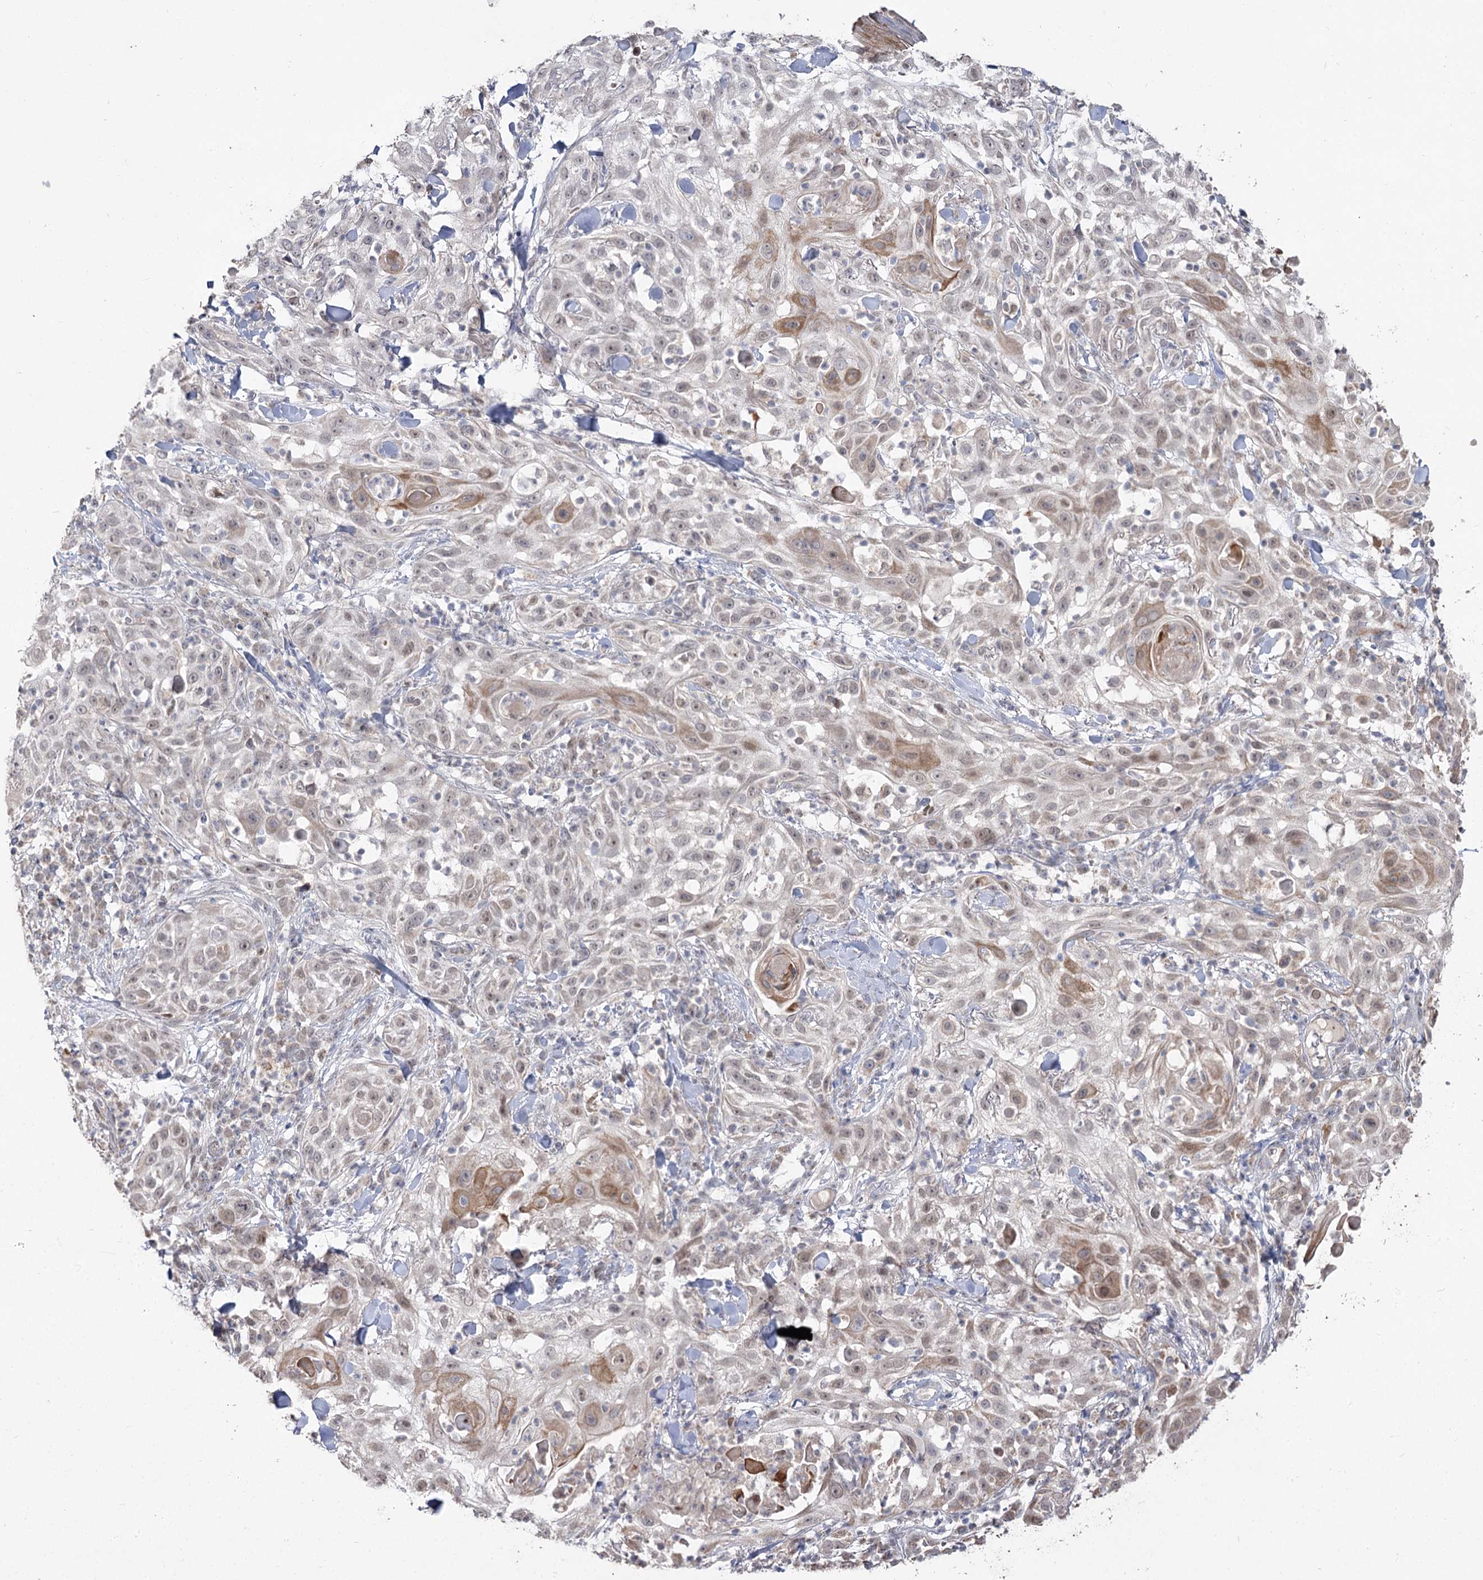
{"staining": {"intensity": "weak", "quantity": "<25%", "location": "cytoplasmic/membranous"}, "tissue": "skin cancer", "cell_type": "Tumor cells", "image_type": "cancer", "snomed": [{"axis": "morphology", "description": "Squamous cell carcinoma, NOS"}, {"axis": "topography", "description": "Skin"}], "caption": "High power microscopy photomicrograph of an immunohistochemistry (IHC) image of skin squamous cell carcinoma, revealing no significant staining in tumor cells.", "gene": "RUFY4", "patient": {"sex": "female", "age": 44}}